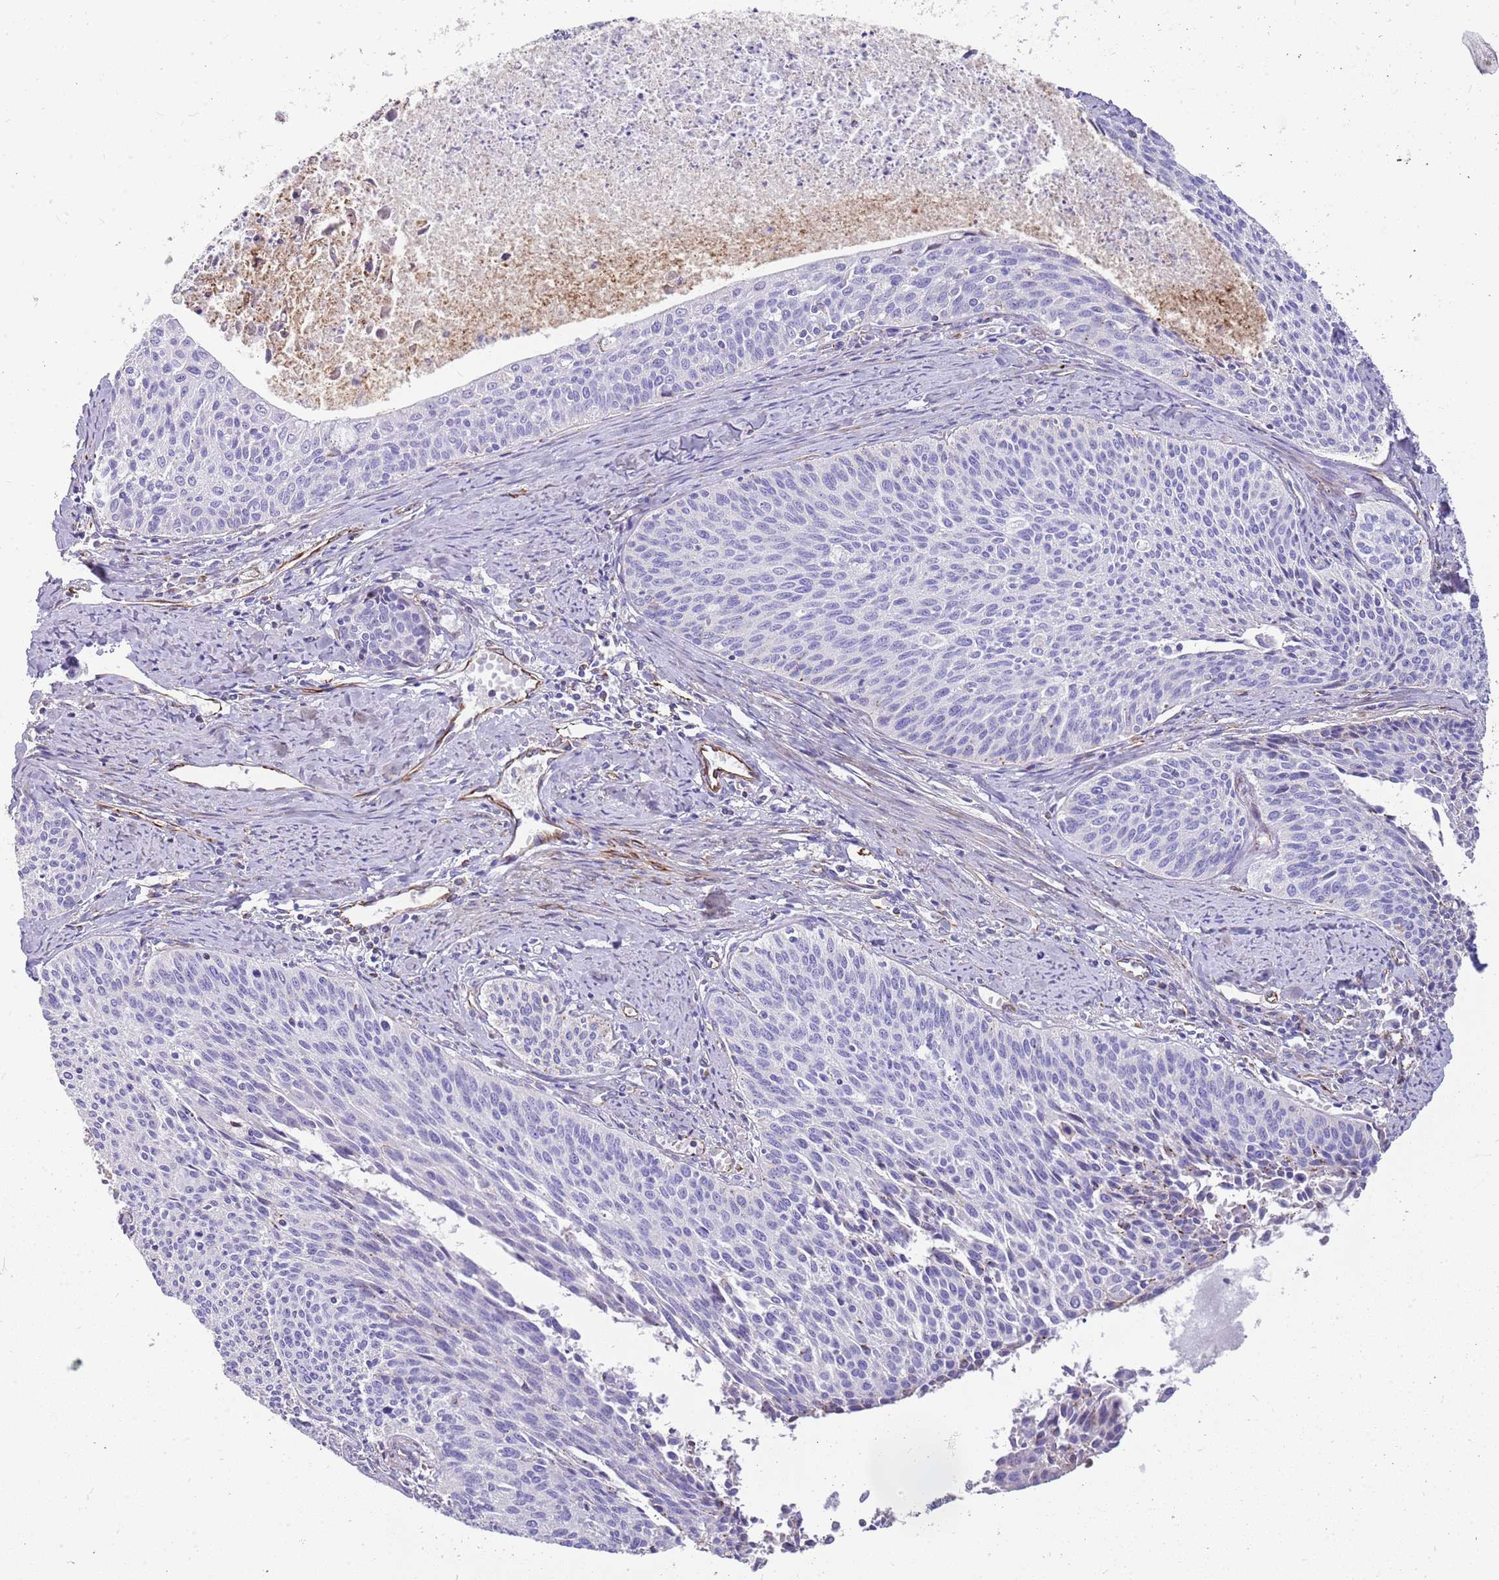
{"staining": {"intensity": "negative", "quantity": "none", "location": "none"}, "tissue": "cervical cancer", "cell_type": "Tumor cells", "image_type": "cancer", "snomed": [{"axis": "morphology", "description": "Squamous cell carcinoma, NOS"}, {"axis": "topography", "description": "Cervix"}], "caption": "The micrograph exhibits no staining of tumor cells in cervical cancer (squamous cell carcinoma).", "gene": "ZDHHC1", "patient": {"sex": "female", "age": 55}}